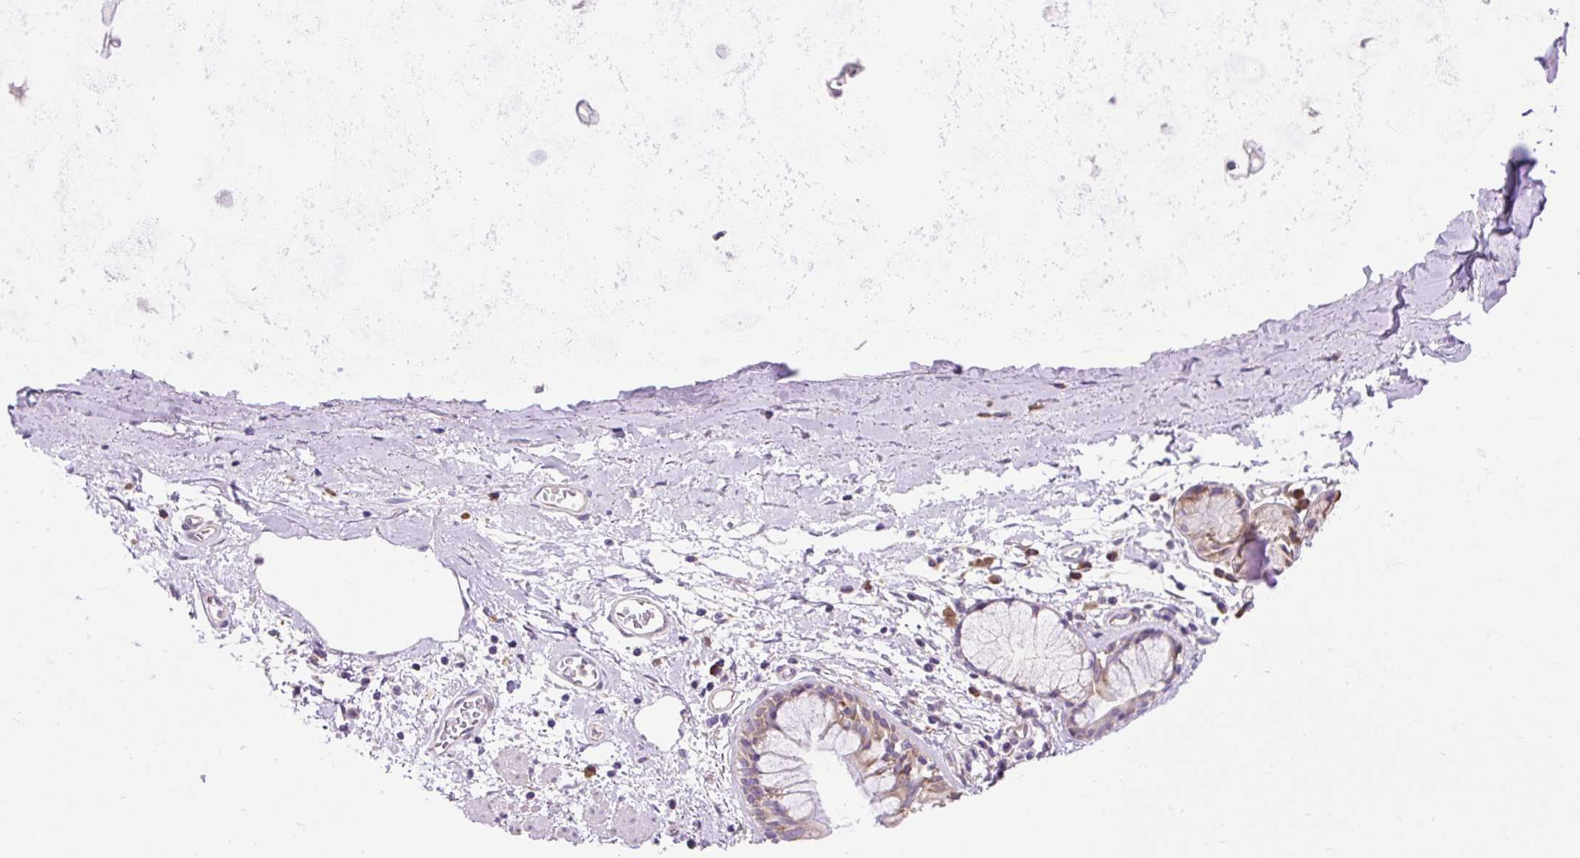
{"staining": {"intensity": "negative", "quantity": "none", "location": "none"}, "tissue": "adipose tissue", "cell_type": "Adipocytes", "image_type": "normal", "snomed": [{"axis": "morphology", "description": "Normal tissue, NOS"}, {"axis": "morphology", "description": "Degeneration, NOS"}, {"axis": "topography", "description": "Cartilage tissue"}, {"axis": "topography", "description": "Lung"}], "caption": "IHC photomicrograph of normal human adipose tissue stained for a protein (brown), which exhibits no staining in adipocytes.", "gene": "GPR45", "patient": {"sex": "female", "age": 61}}